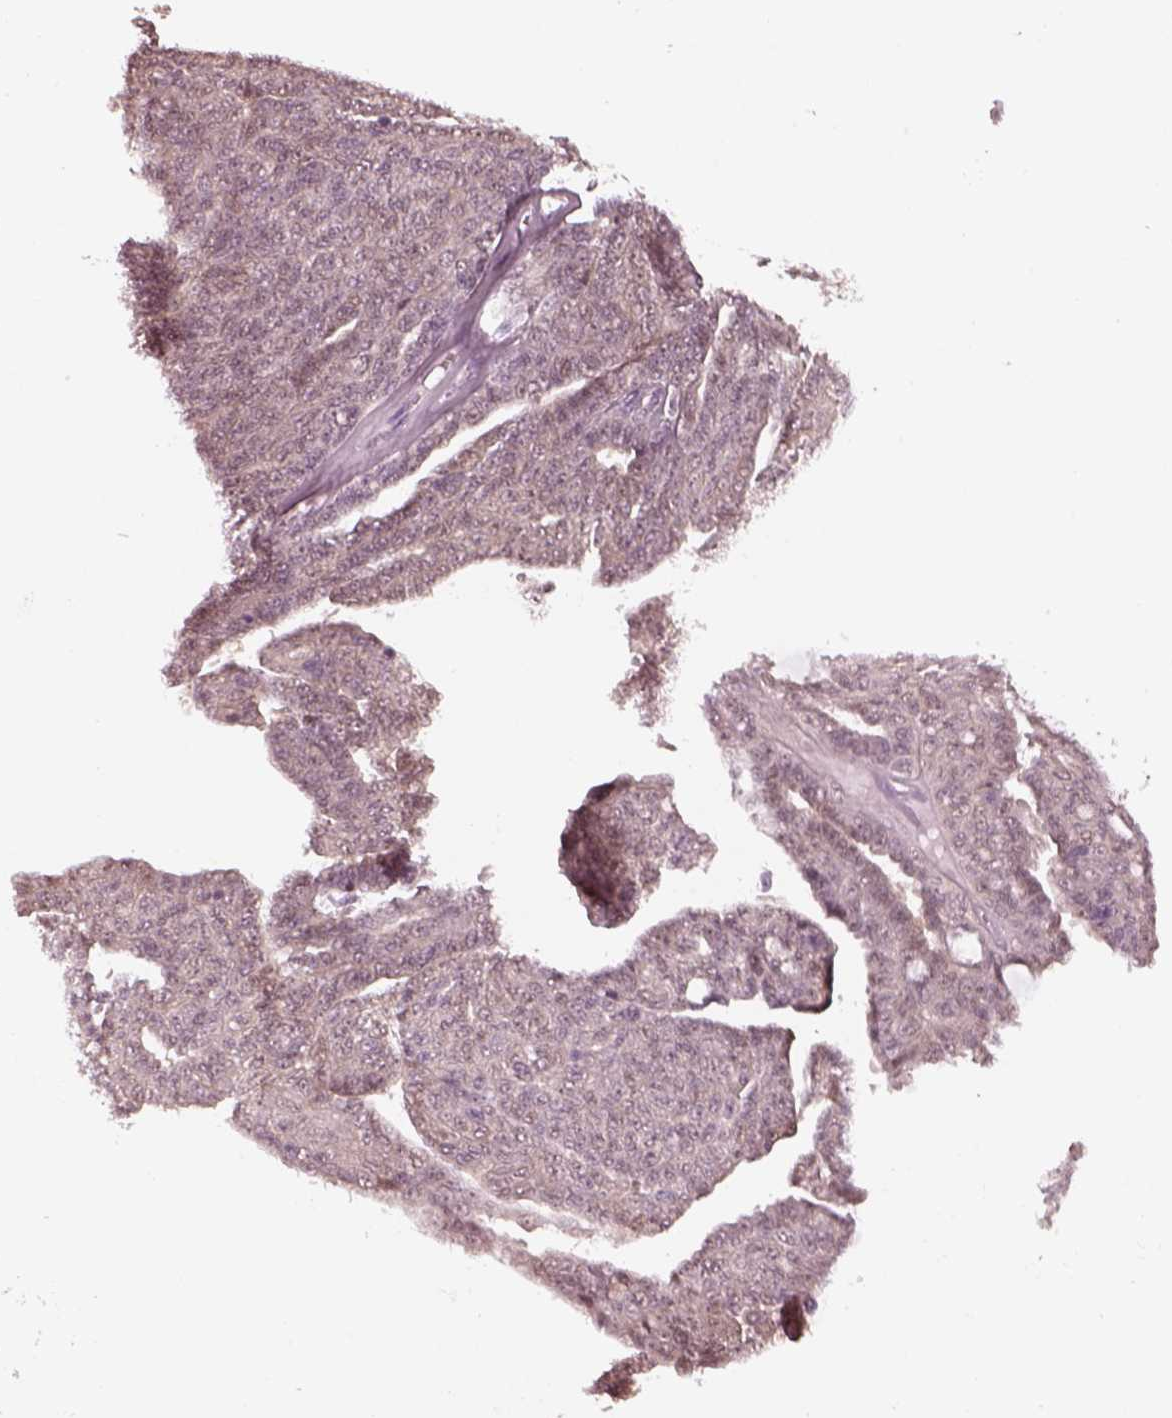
{"staining": {"intensity": "weak", "quantity": "<25%", "location": "cytoplasmic/membranous"}, "tissue": "ovarian cancer", "cell_type": "Tumor cells", "image_type": "cancer", "snomed": [{"axis": "morphology", "description": "Cystadenocarcinoma, serous, NOS"}, {"axis": "topography", "description": "Ovary"}], "caption": "Protein analysis of serous cystadenocarcinoma (ovarian) reveals no significant expression in tumor cells.", "gene": "EGR4", "patient": {"sex": "female", "age": 71}}